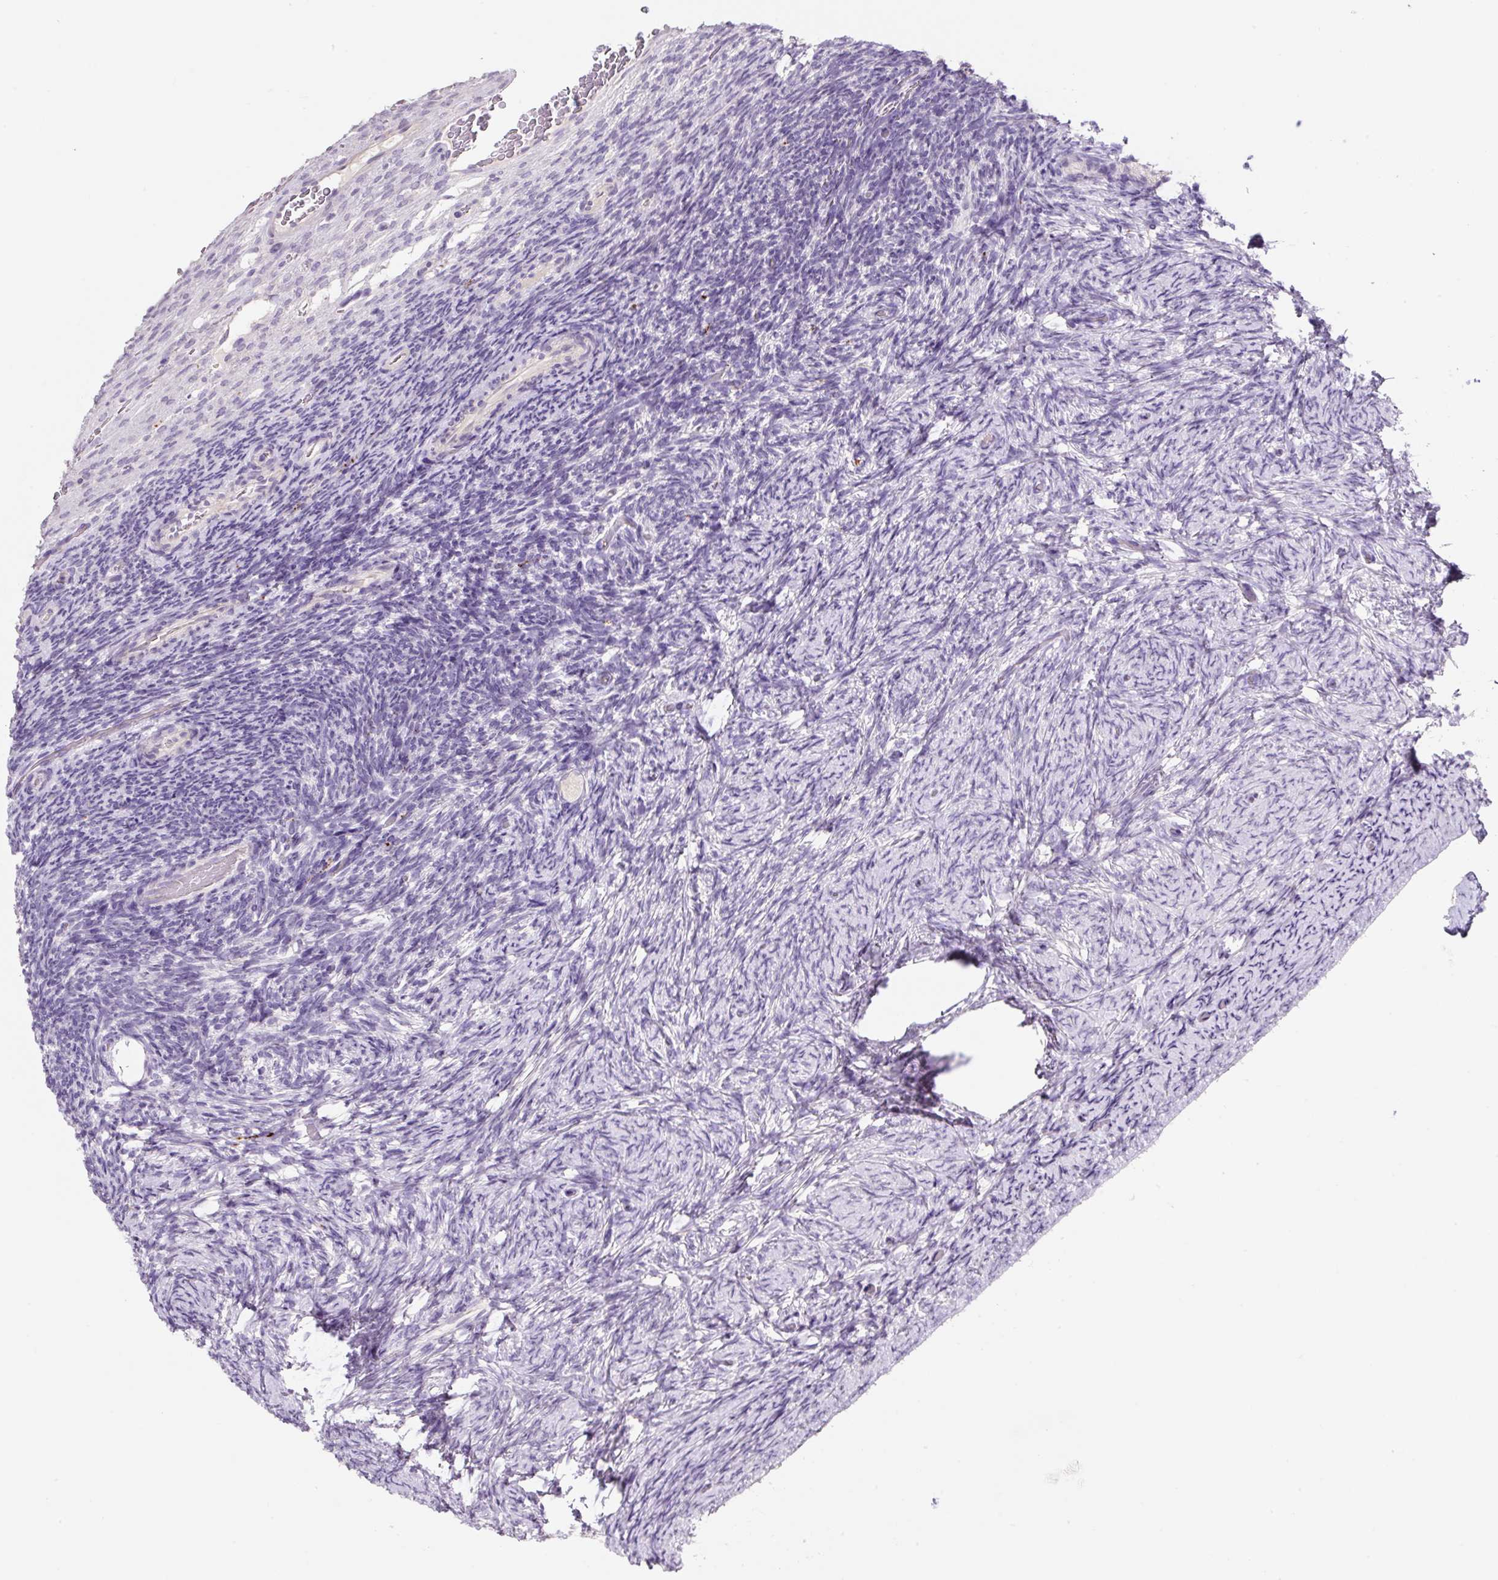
{"staining": {"intensity": "negative", "quantity": "none", "location": "none"}, "tissue": "ovary", "cell_type": "Follicle cells", "image_type": "normal", "snomed": [{"axis": "morphology", "description": "Normal tissue, NOS"}, {"axis": "topography", "description": "Ovary"}], "caption": "IHC of unremarkable human ovary demonstrates no positivity in follicle cells. The staining was performed using DAB to visualize the protein expression in brown, while the nuclei were stained in blue with hematoxylin (Magnification: 20x).", "gene": "SYP", "patient": {"sex": "female", "age": 34}}